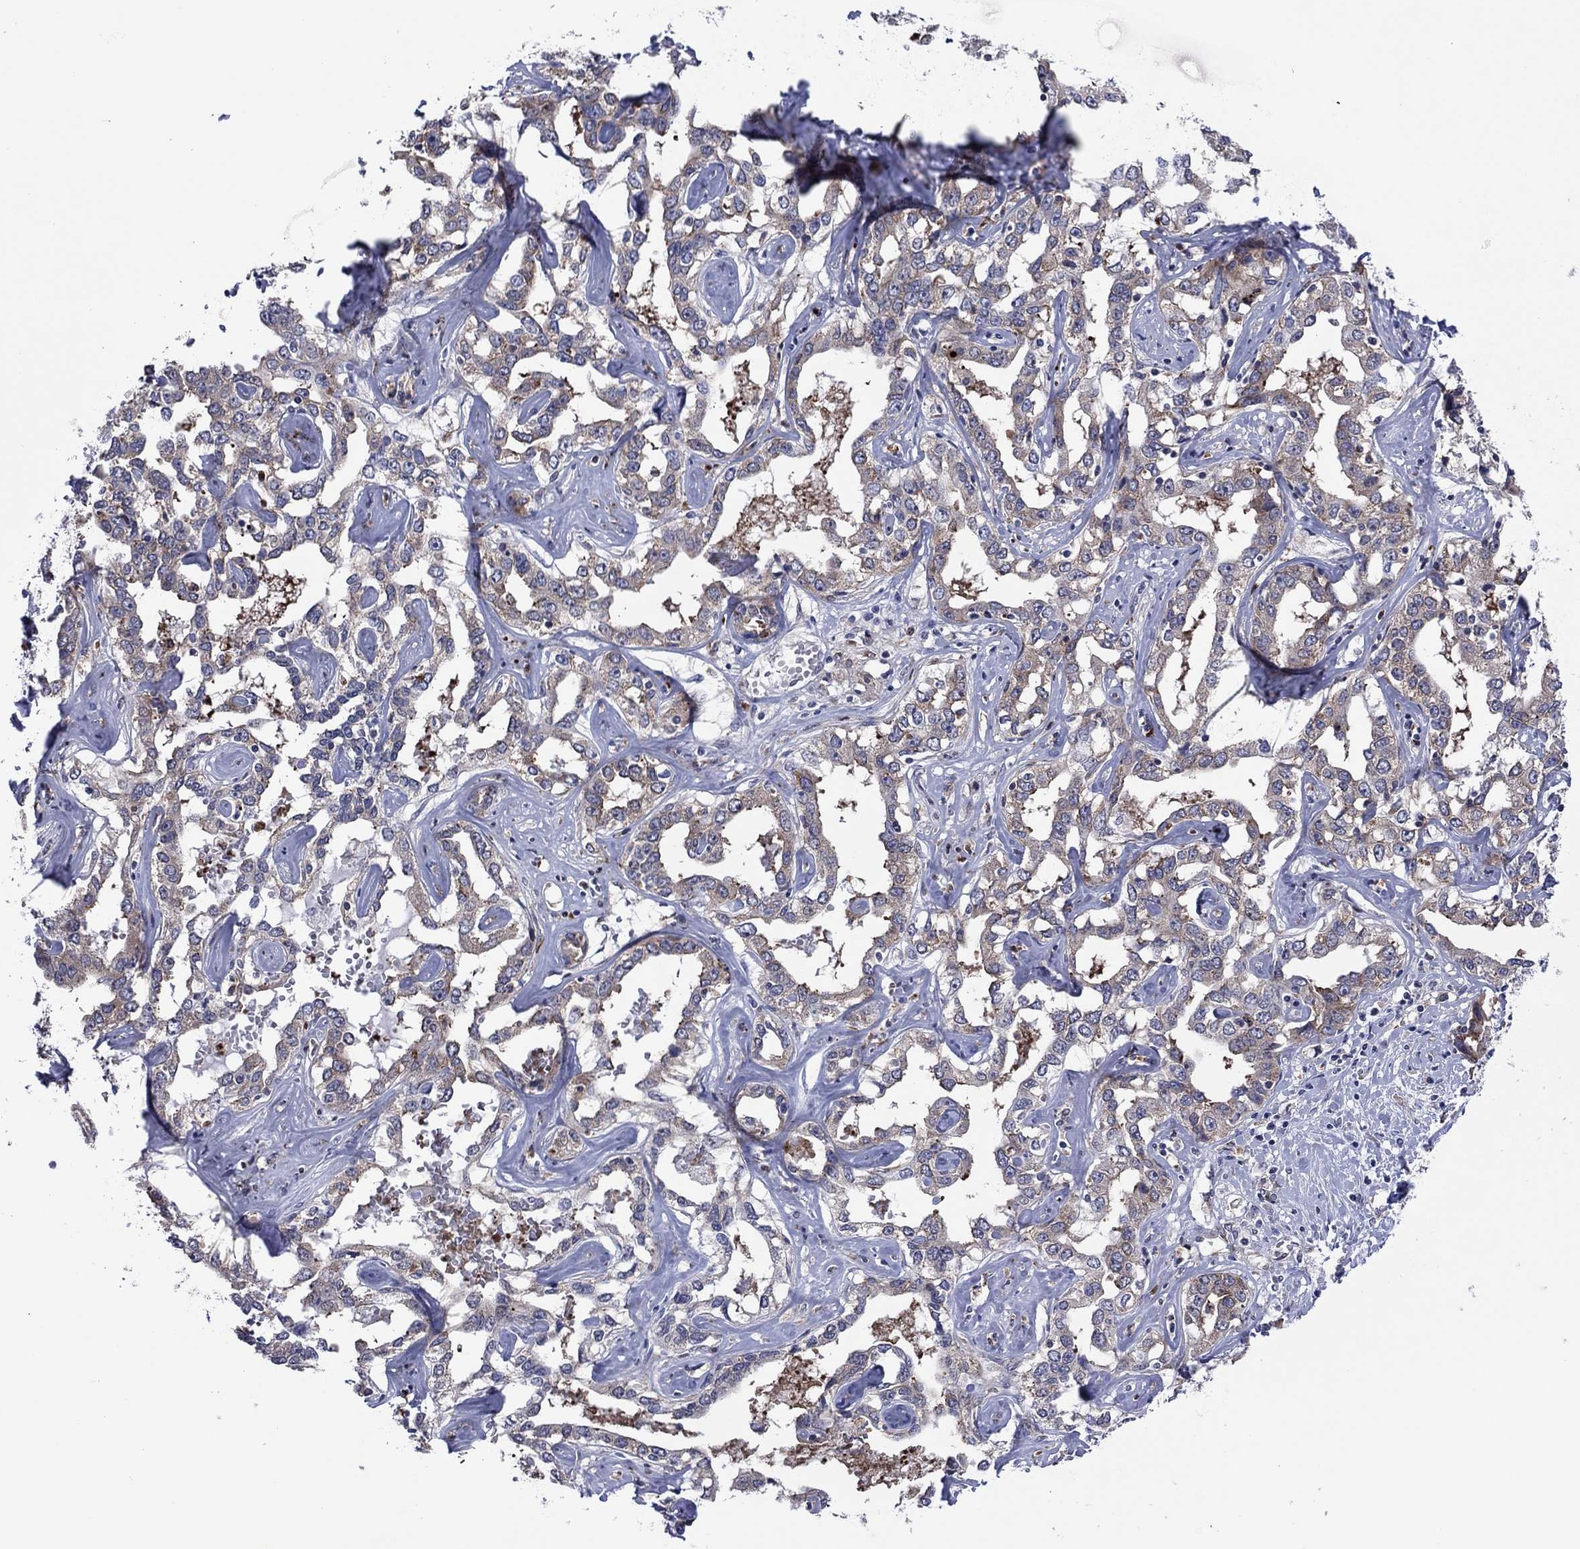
{"staining": {"intensity": "moderate", "quantity": "<25%", "location": "cytoplasmic/membranous"}, "tissue": "liver cancer", "cell_type": "Tumor cells", "image_type": "cancer", "snomed": [{"axis": "morphology", "description": "Cholangiocarcinoma"}, {"axis": "topography", "description": "Liver"}], "caption": "Immunohistochemical staining of cholangiocarcinoma (liver) shows moderate cytoplasmic/membranous protein expression in approximately <25% of tumor cells.", "gene": "GPR155", "patient": {"sex": "male", "age": 59}}